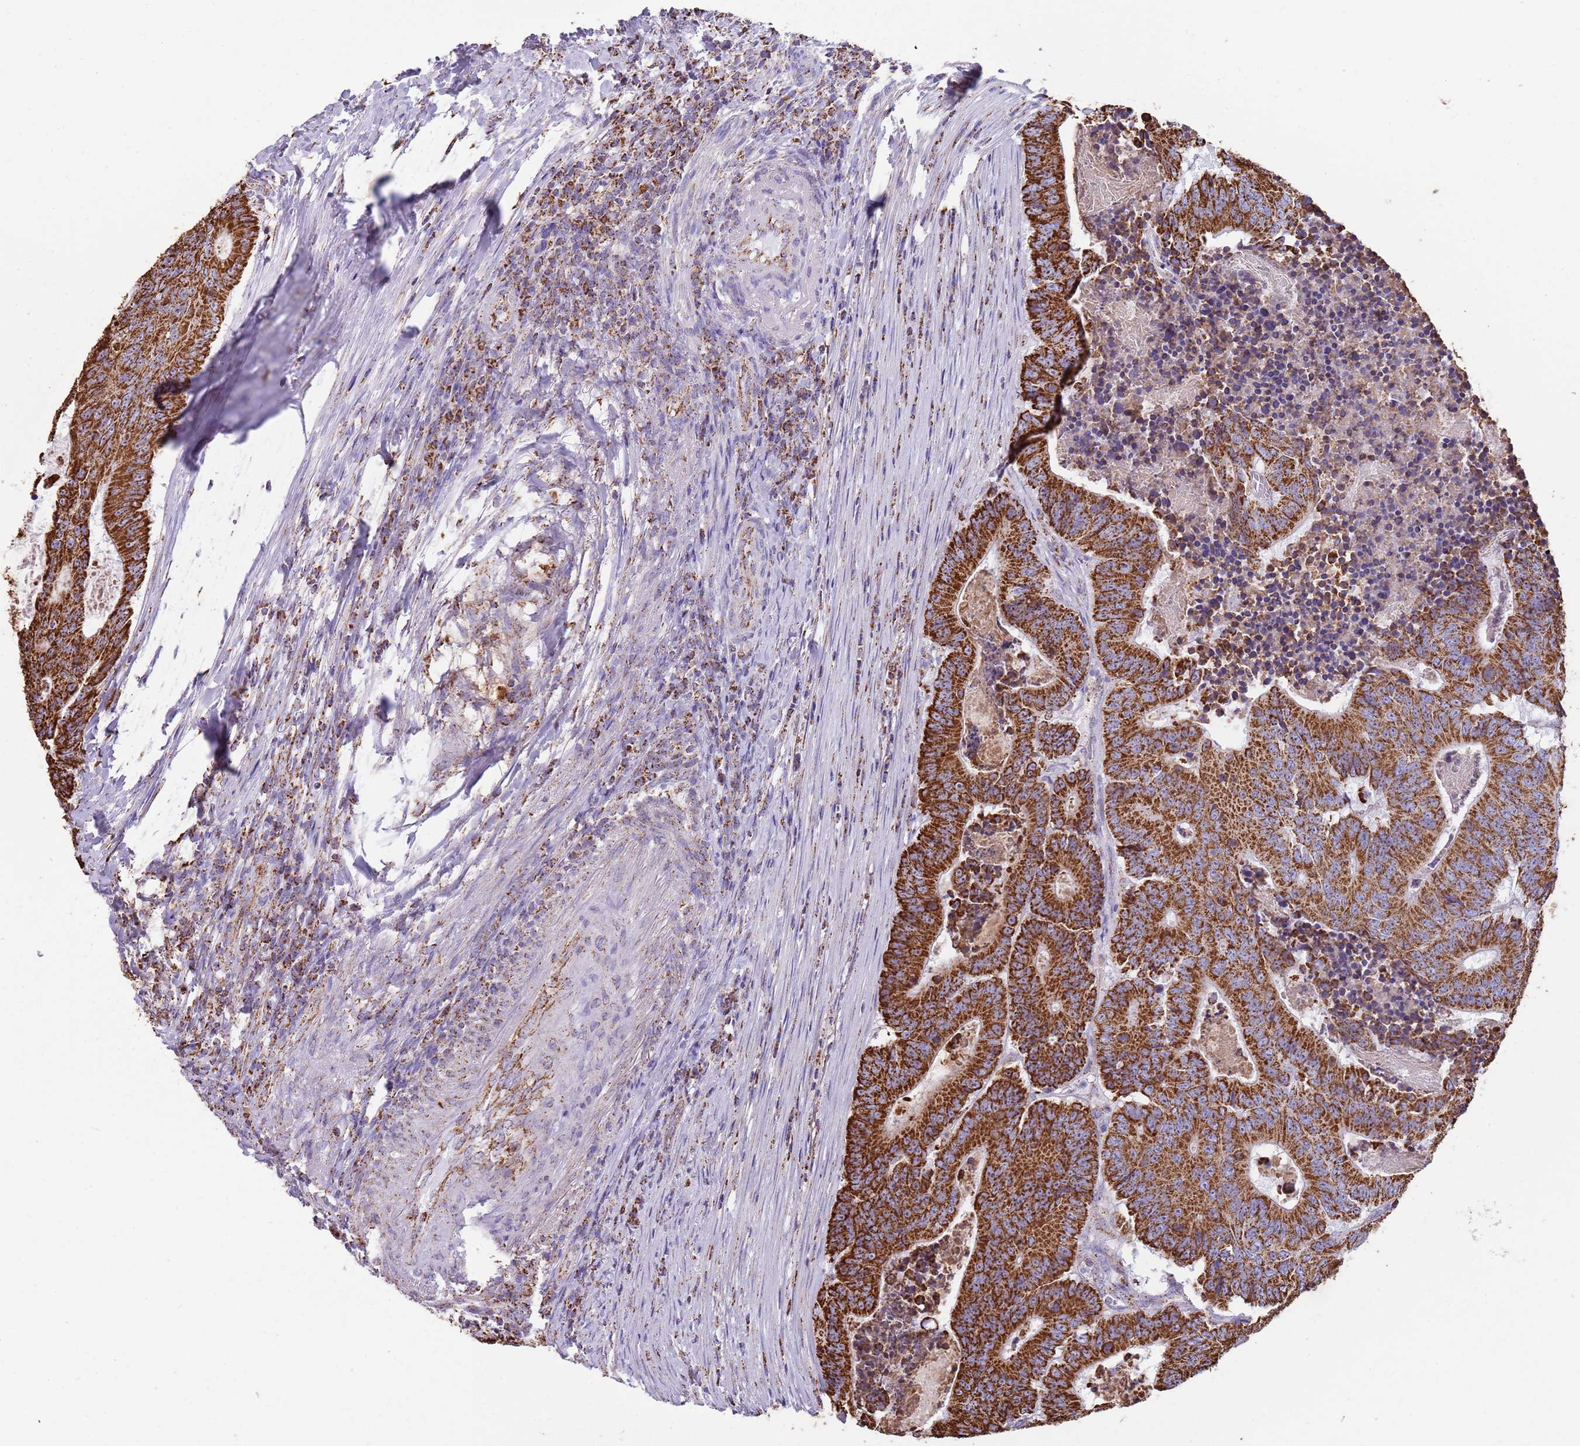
{"staining": {"intensity": "strong", "quantity": ">75%", "location": "cytoplasmic/membranous"}, "tissue": "colorectal cancer", "cell_type": "Tumor cells", "image_type": "cancer", "snomed": [{"axis": "morphology", "description": "Adenocarcinoma, NOS"}, {"axis": "topography", "description": "Colon"}], "caption": "High-power microscopy captured an IHC image of colorectal adenocarcinoma, revealing strong cytoplasmic/membranous expression in approximately >75% of tumor cells.", "gene": "TTLL1", "patient": {"sex": "male", "age": 83}}